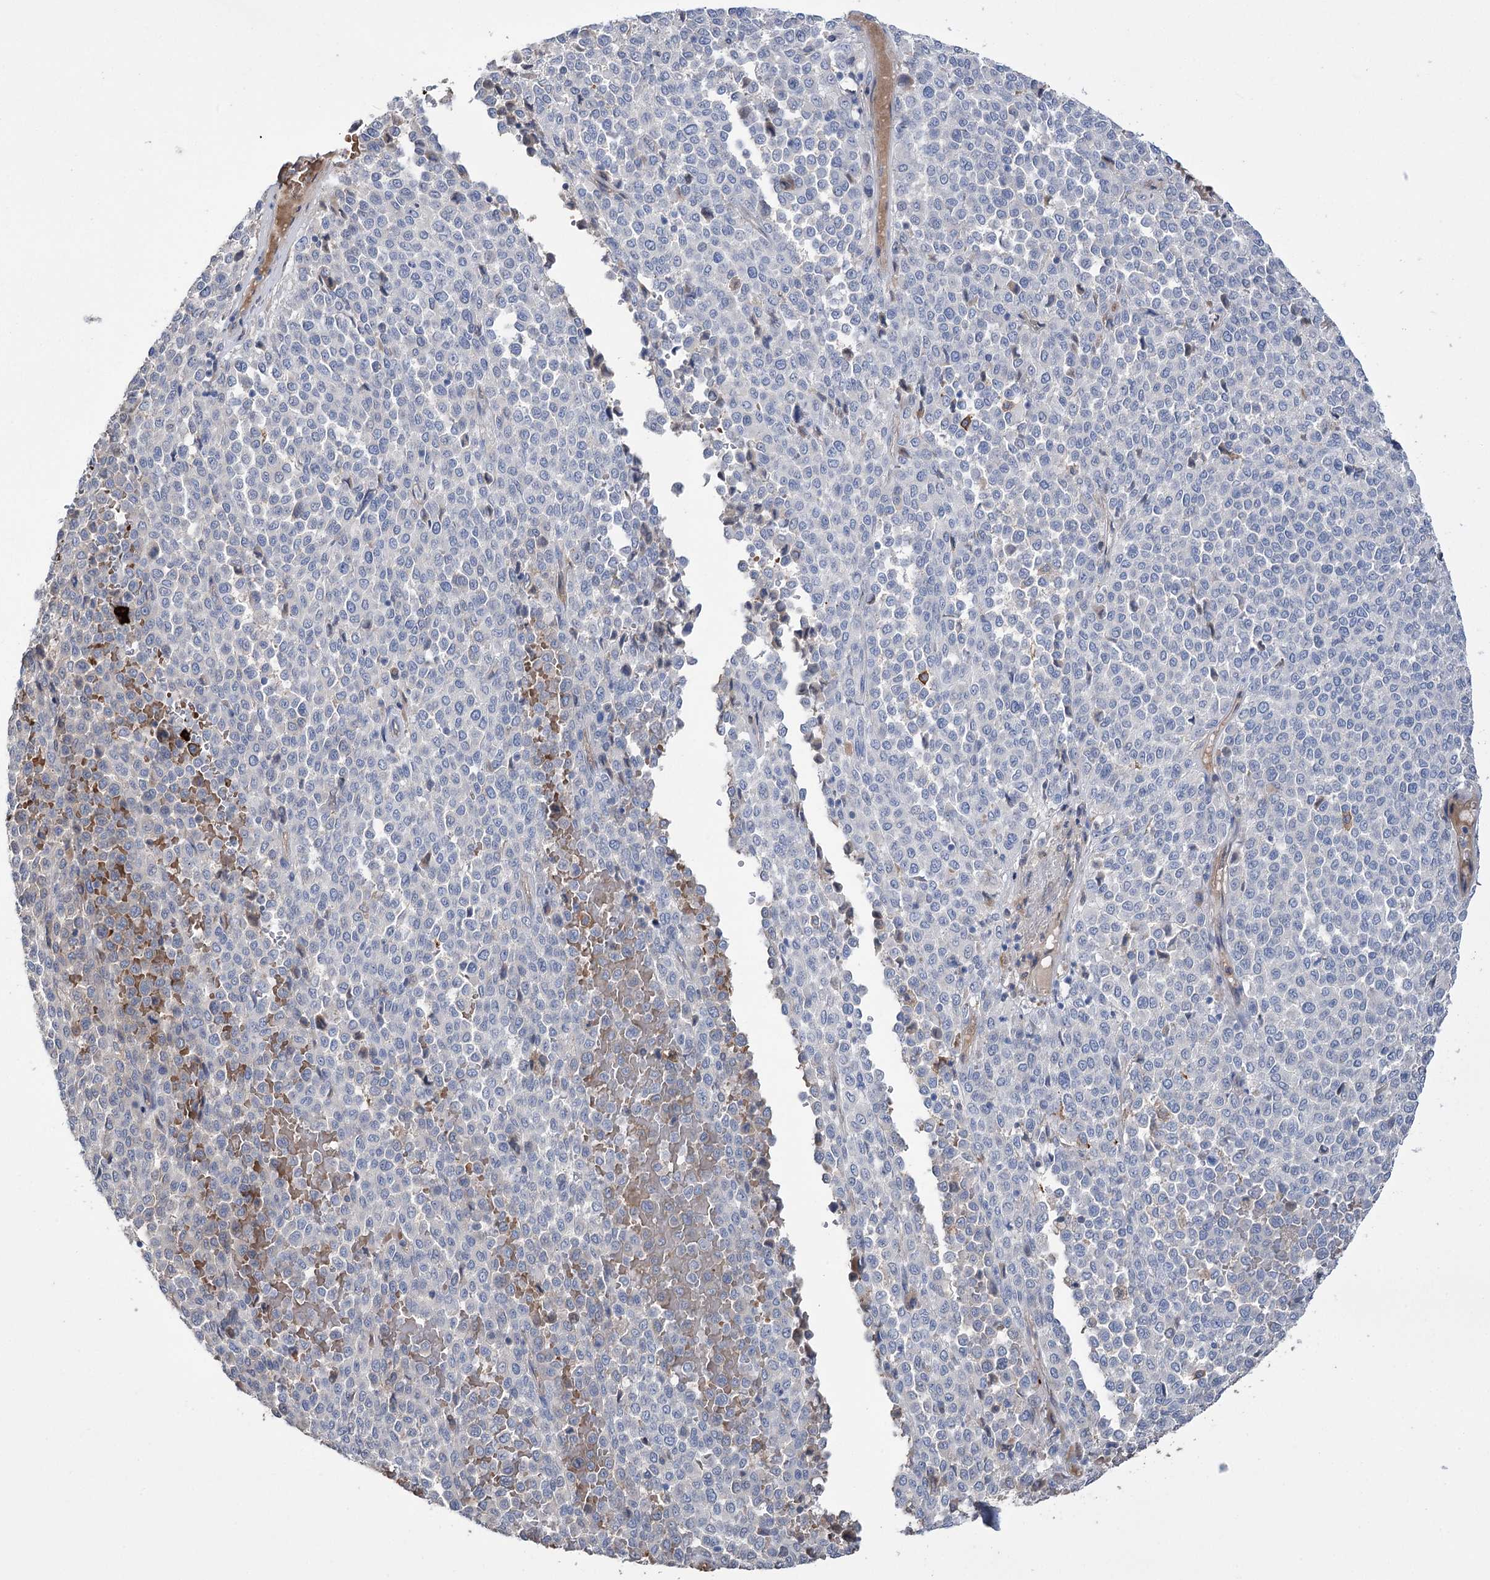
{"staining": {"intensity": "moderate", "quantity": "<25%", "location": "cytoplasmic/membranous"}, "tissue": "melanoma", "cell_type": "Tumor cells", "image_type": "cancer", "snomed": [{"axis": "morphology", "description": "Malignant melanoma, Metastatic site"}, {"axis": "topography", "description": "Pancreas"}], "caption": "Immunohistochemical staining of melanoma exhibits low levels of moderate cytoplasmic/membranous staining in approximately <25% of tumor cells.", "gene": "ZNF622", "patient": {"sex": "female", "age": 30}}